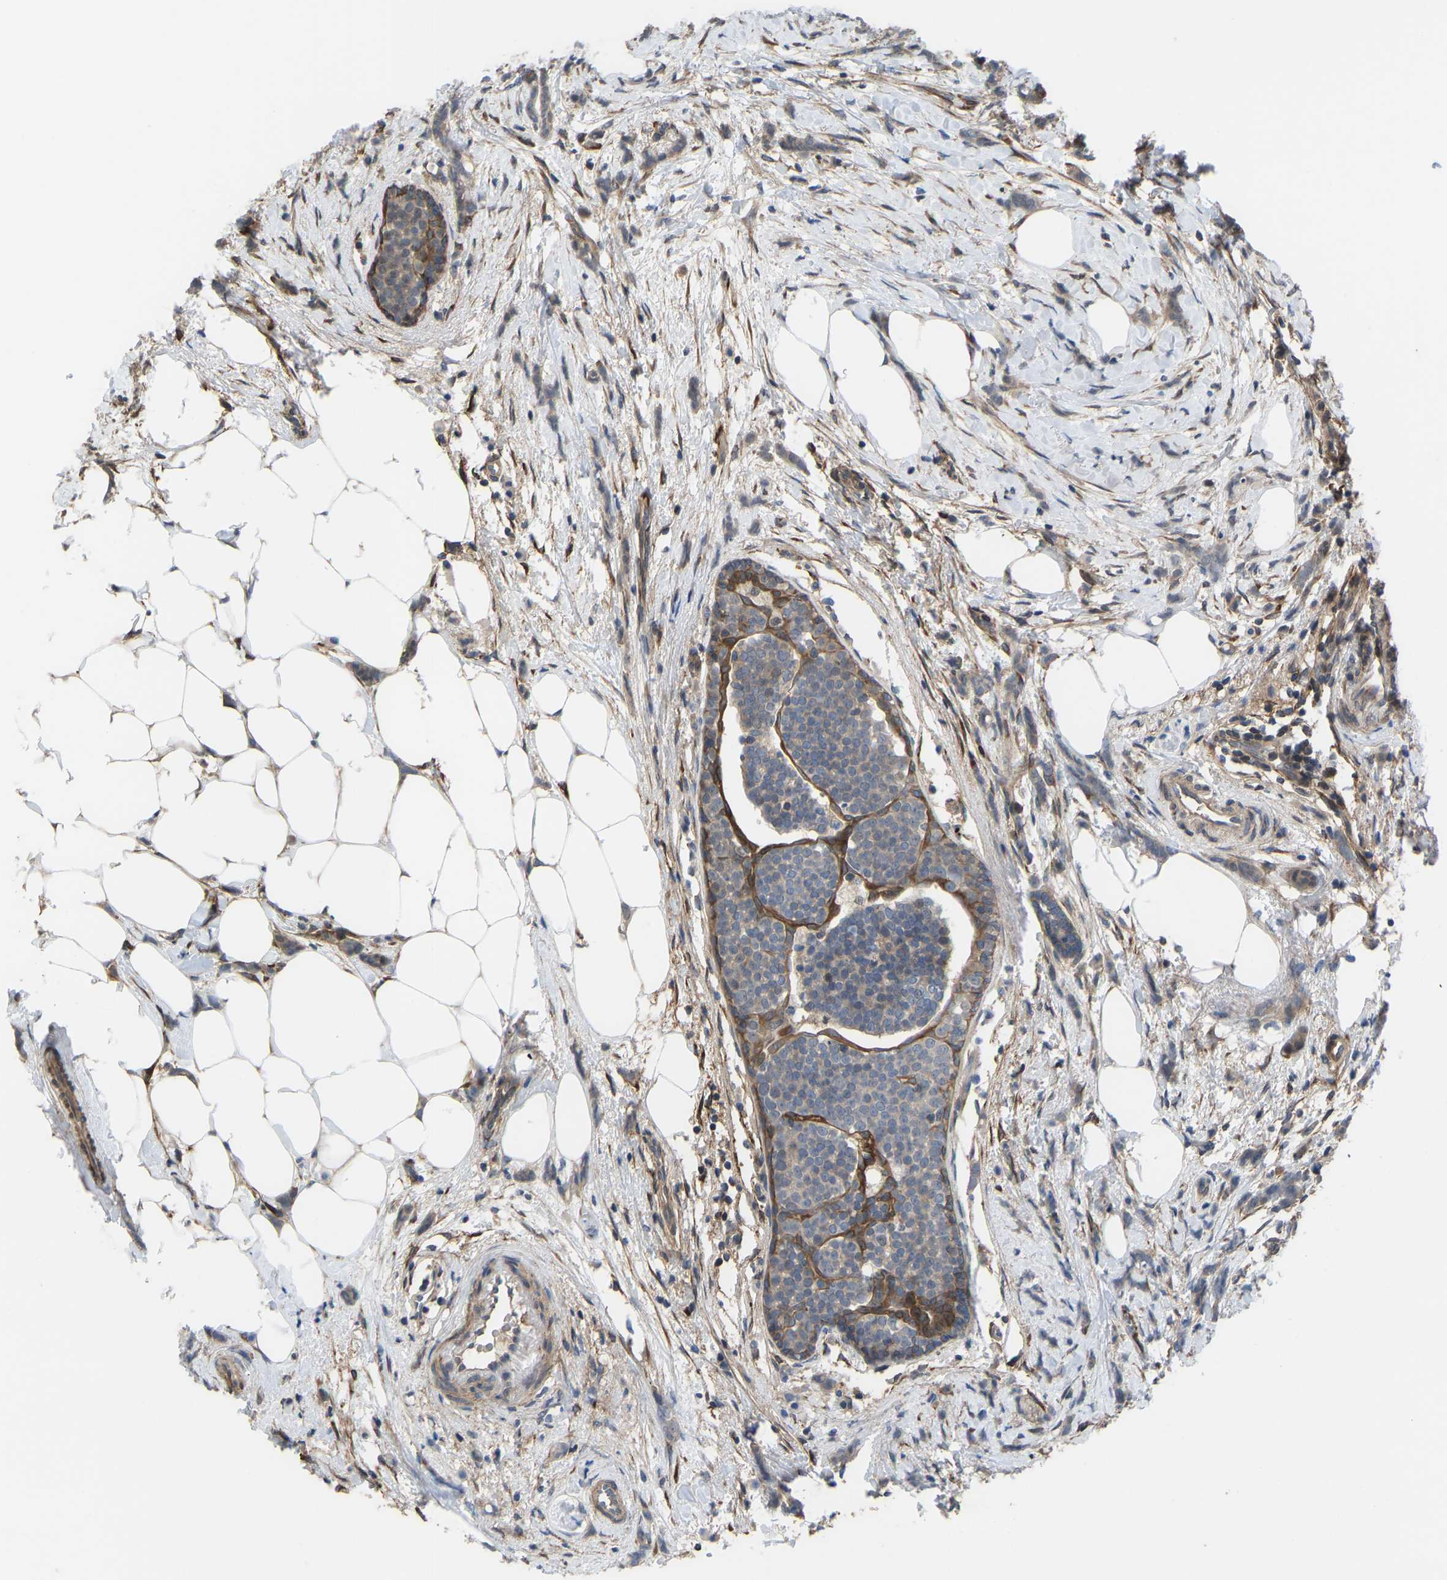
{"staining": {"intensity": "weak", "quantity": "25%-75%", "location": "cytoplasmic/membranous"}, "tissue": "breast cancer", "cell_type": "Tumor cells", "image_type": "cancer", "snomed": [{"axis": "morphology", "description": "Lobular carcinoma, in situ"}, {"axis": "morphology", "description": "Lobular carcinoma"}, {"axis": "topography", "description": "Breast"}], "caption": "Immunohistochemical staining of human breast lobular carcinoma in situ demonstrates low levels of weak cytoplasmic/membranous expression in approximately 25%-75% of tumor cells. (brown staining indicates protein expression, while blue staining denotes nuclei).", "gene": "CYP7B1", "patient": {"sex": "female", "age": 41}}